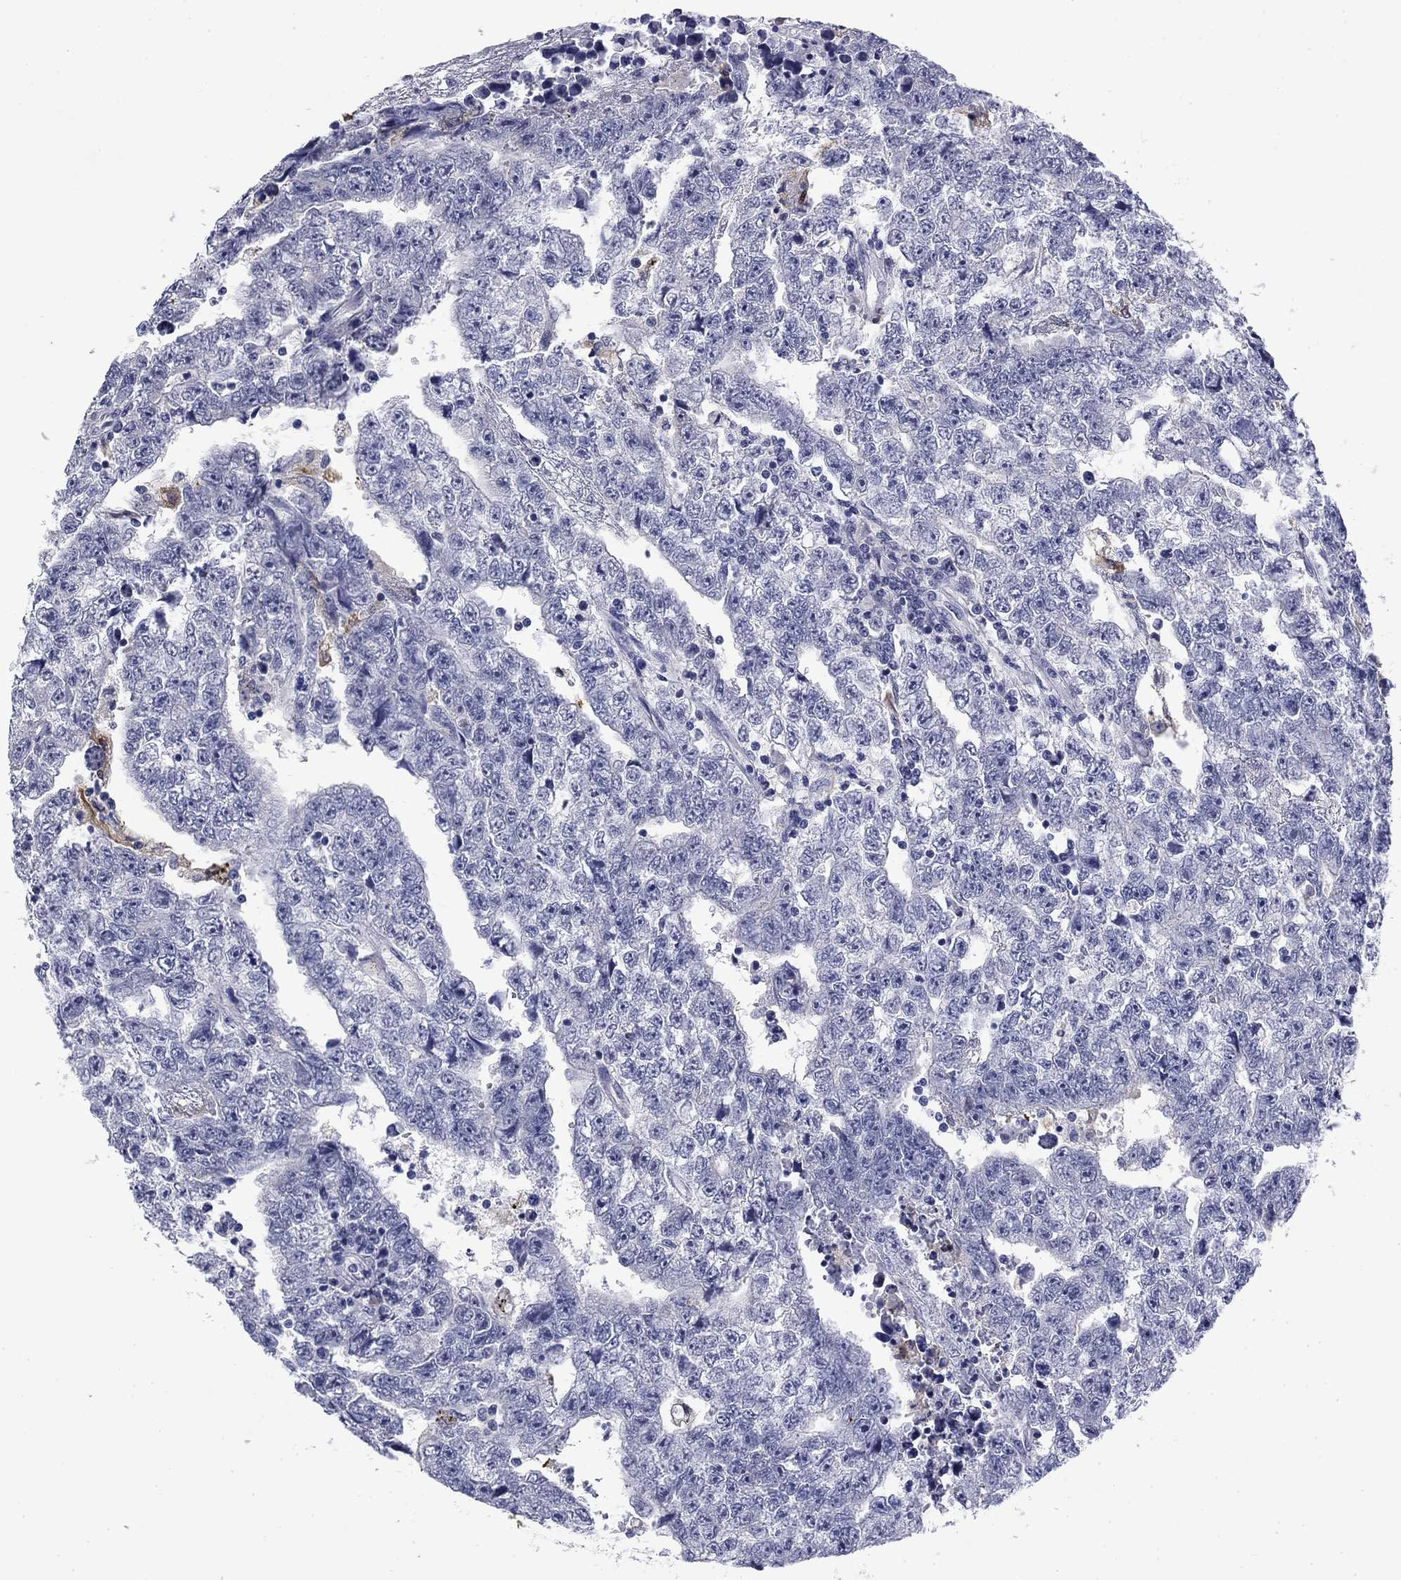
{"staining": {"intensity": "negative", "quantity": "none", "location": "none"}, "tissue": "testis cancer", "cell_type": "Tumor cells", "image_type": "cancer", "snomed": [{"axis": "morphology", "description": "Carcinoma, Embryonal, NOS"}, {"axis": "topography", "description": "Testis"}], "caption": "An IHC image of embryonal carcinoma (testis) is shown. There is no staining in tumor cells of embryonal carcinoma (testis).", "gene": "BCL2L14", "patient": {"sex": "male", "age": 25}}